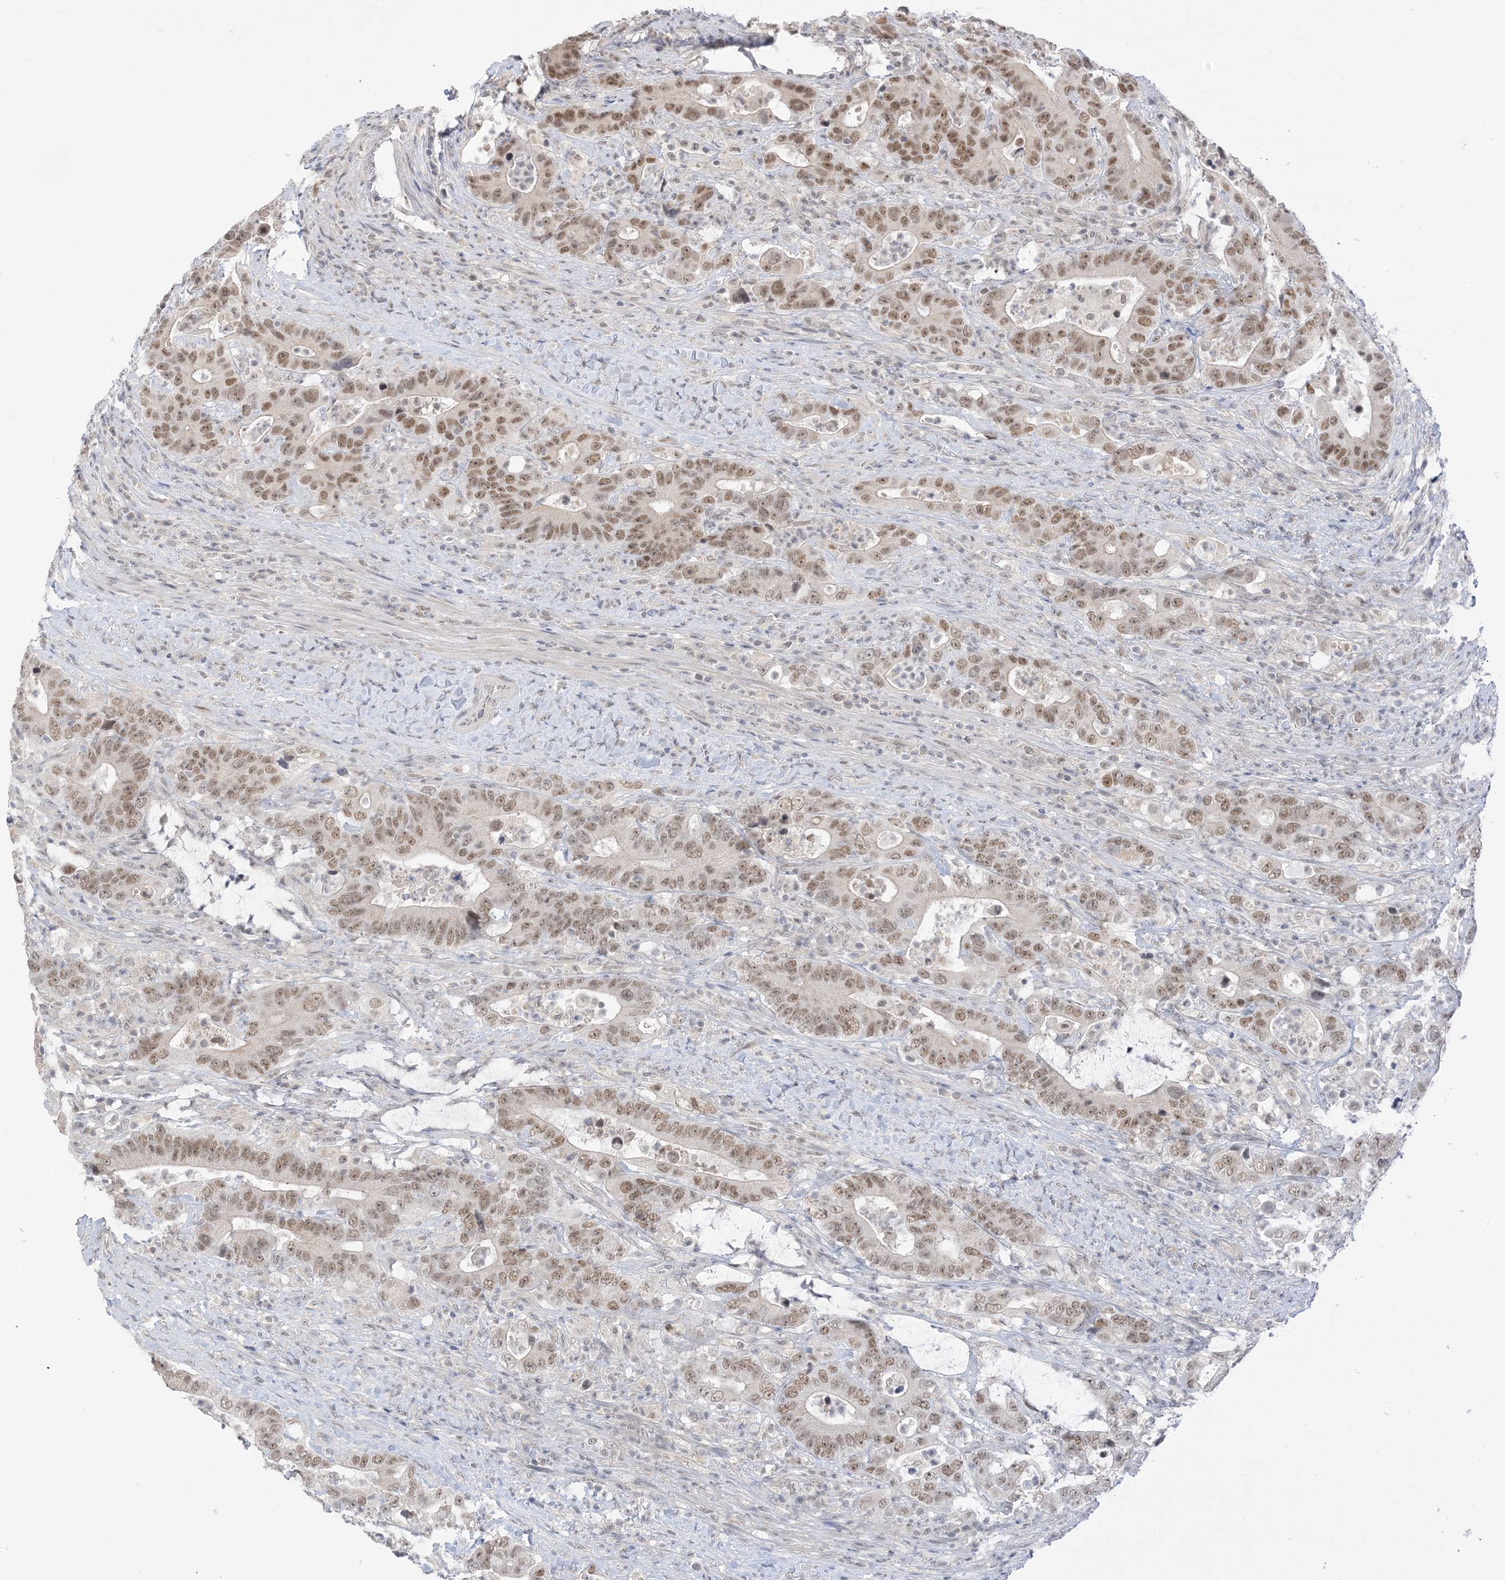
{"staining": {"intensity": "moderate", "quantity": ">75%", "location": "nuclear"}, "tissue": "colorectal cancer", "cell_type": "Tumor cells", "image_type": "cancer", "snomed": [{"axis": "morphology", "description": "Adenocarcinoma, NOS"}, {"axis": "topography", "description": "Colon"}], "caption": "Colorectal adenocarcinoma stained with immunohistochemistry (IHC) demonstrates moderate nuclear staining in approximately >75% of tumor cells.", "gene": "MSL3", "patient": {"sex": "female", "age": 75}}